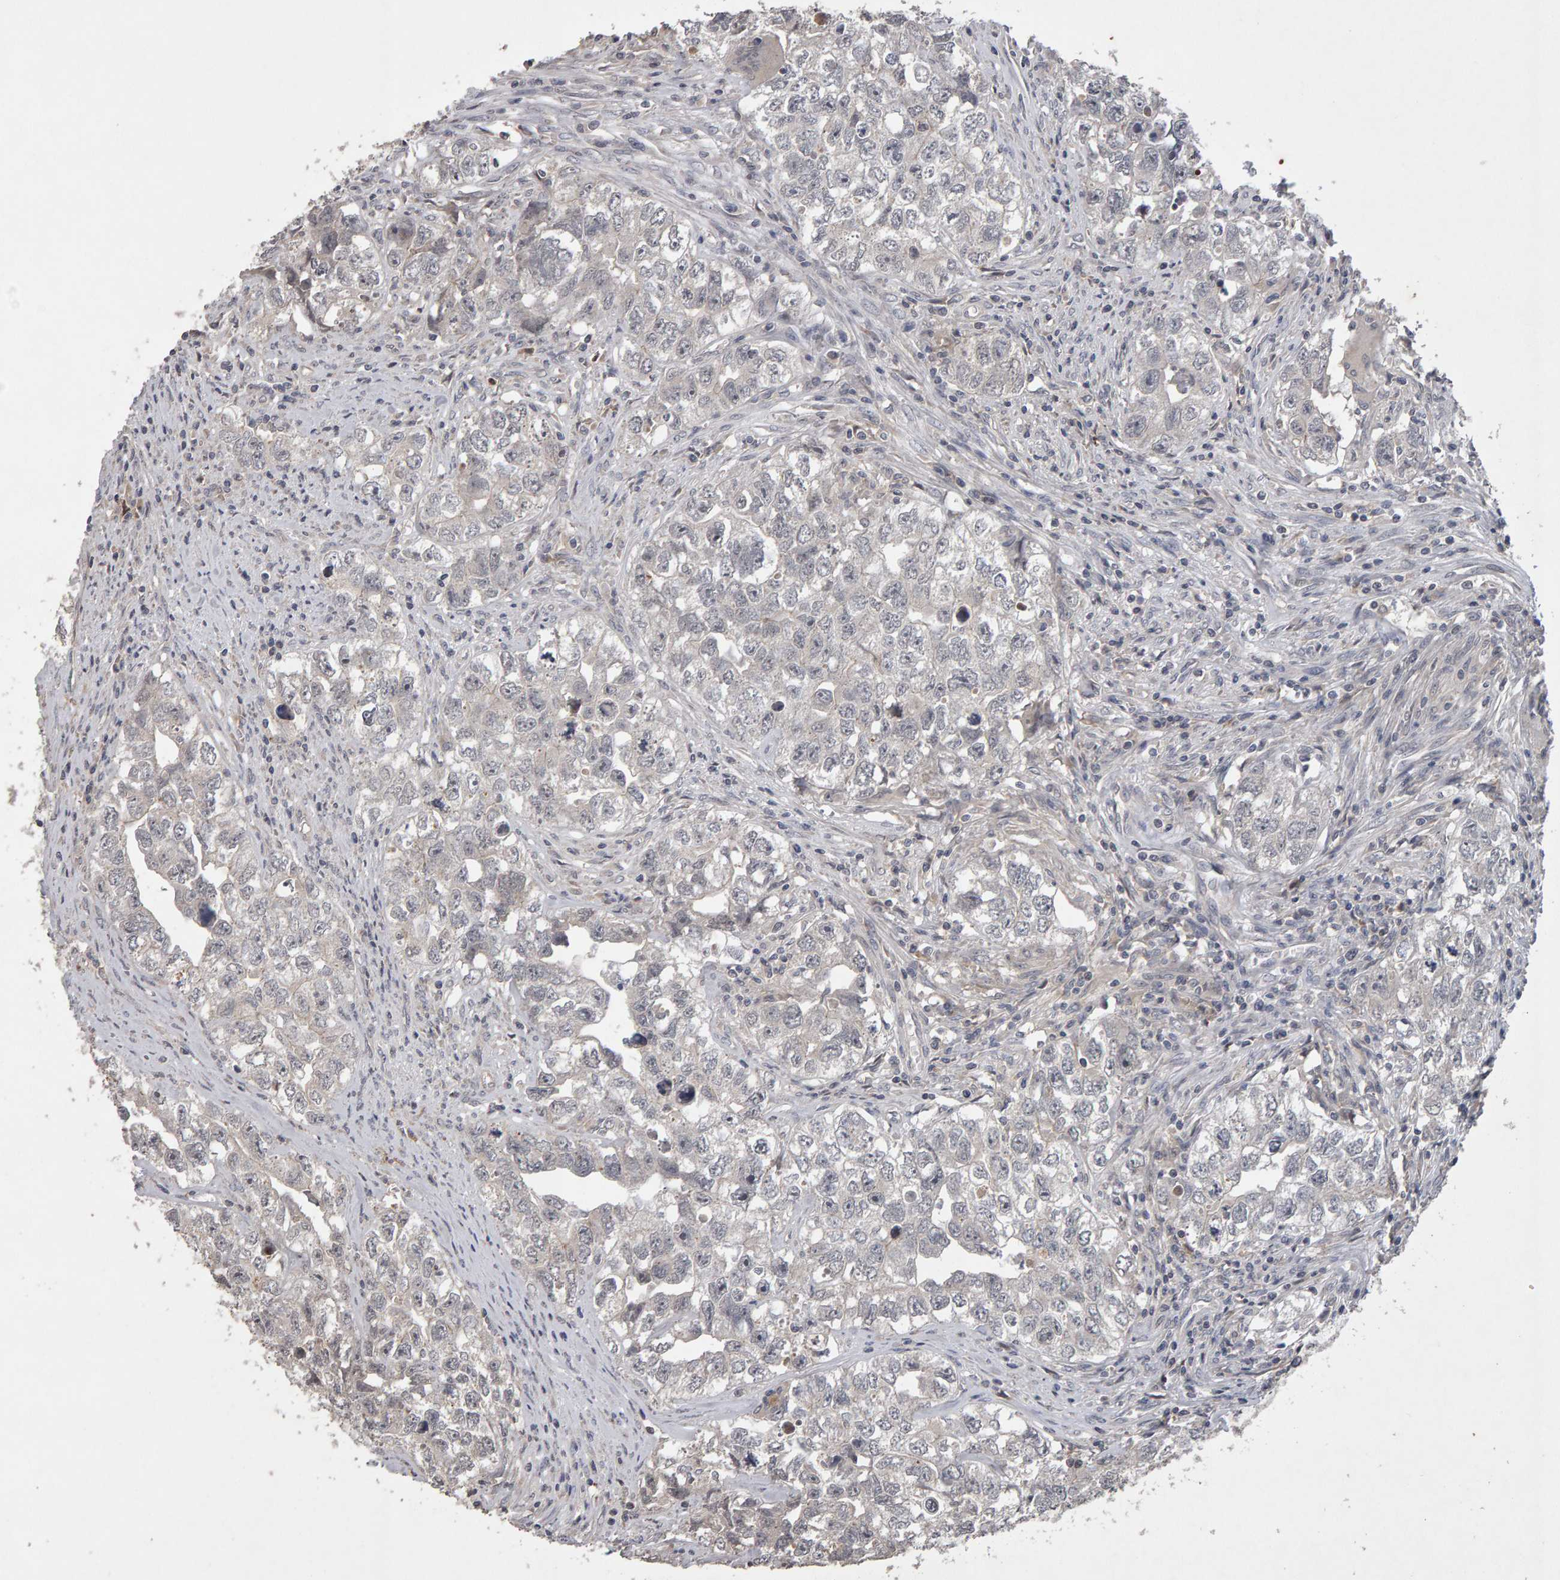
{"staining": {"intensity": "negative", "quantity": "none", "location": "none"}, "tissue": "testis cancer", "cell_type": "Tumor cells", "image_type": "cancer", "snomed": [{"axis": "morphology", "description": "Seminoma, NOS"}, {"axis": "morphology", "description": "Carcinoma, Embryonal, NOS"}, {"axis": "topography", "description": "Testis"}], "caption": "Testis cancer was stained to show a protein in brown. There is no significant positivity in tumor cells.", "gene": "COASY", "patient": {"sex": "male", "age": 43}}